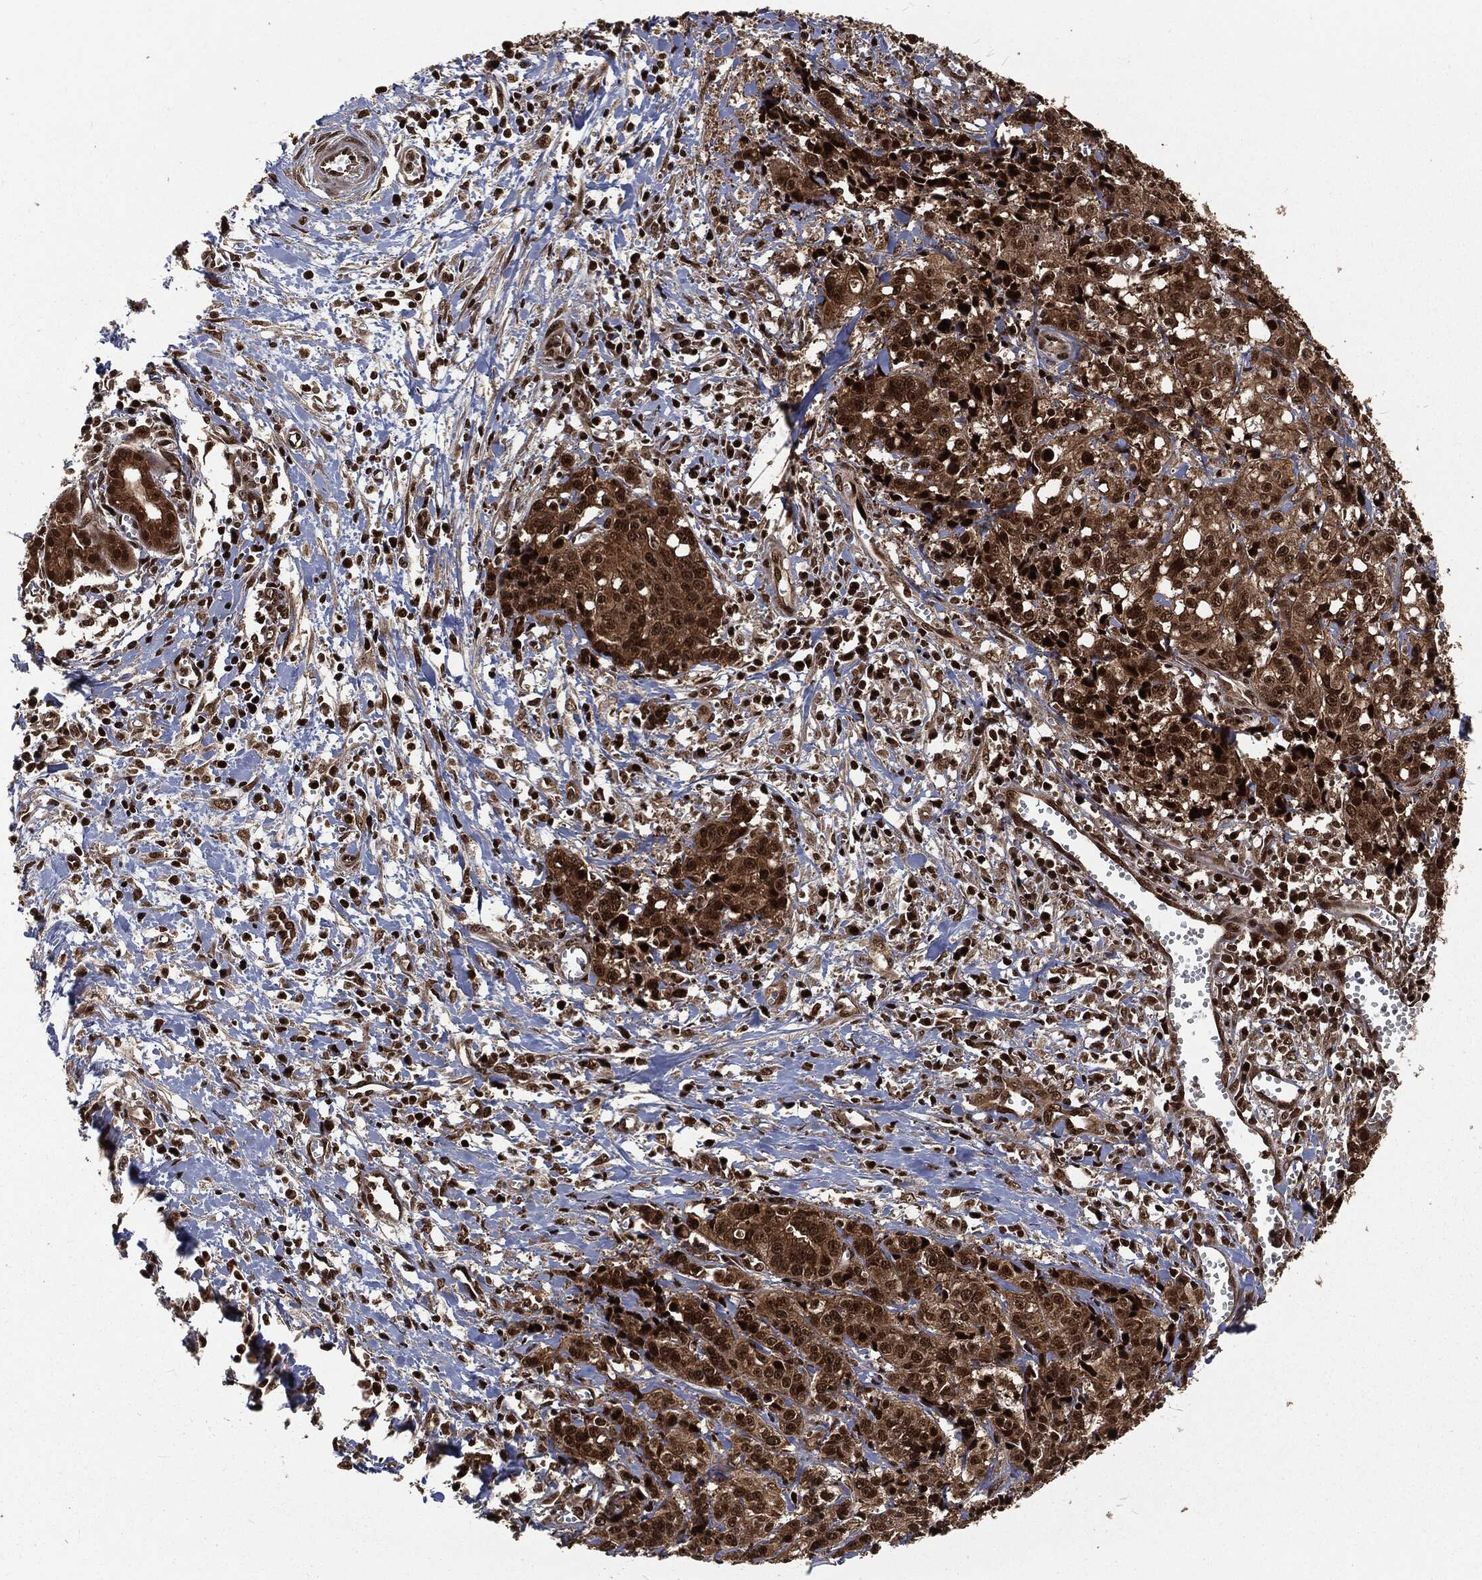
{"staining": {"intensity": "strong", "quantity": "25%-75%", "location": "cytoplasmic/membranous,nuclear"}, "tissue": "pancreatic cancer", "cell_type": "Tumor cells", "image_type": "cancer", "snomed": [{"axis": "morphology", "description": "Adenocarcinoma, NOS"}, {"axis": "topography", "description": "Pancreas"}], "caption": "A micrograph of human pancreatic cancer stained for a protein displays strong cytoplasmic/membranous and nuclear brown staining in tumor cells.", "gene": "NGRN", "patient": {"sex": "male", "age": 64}}